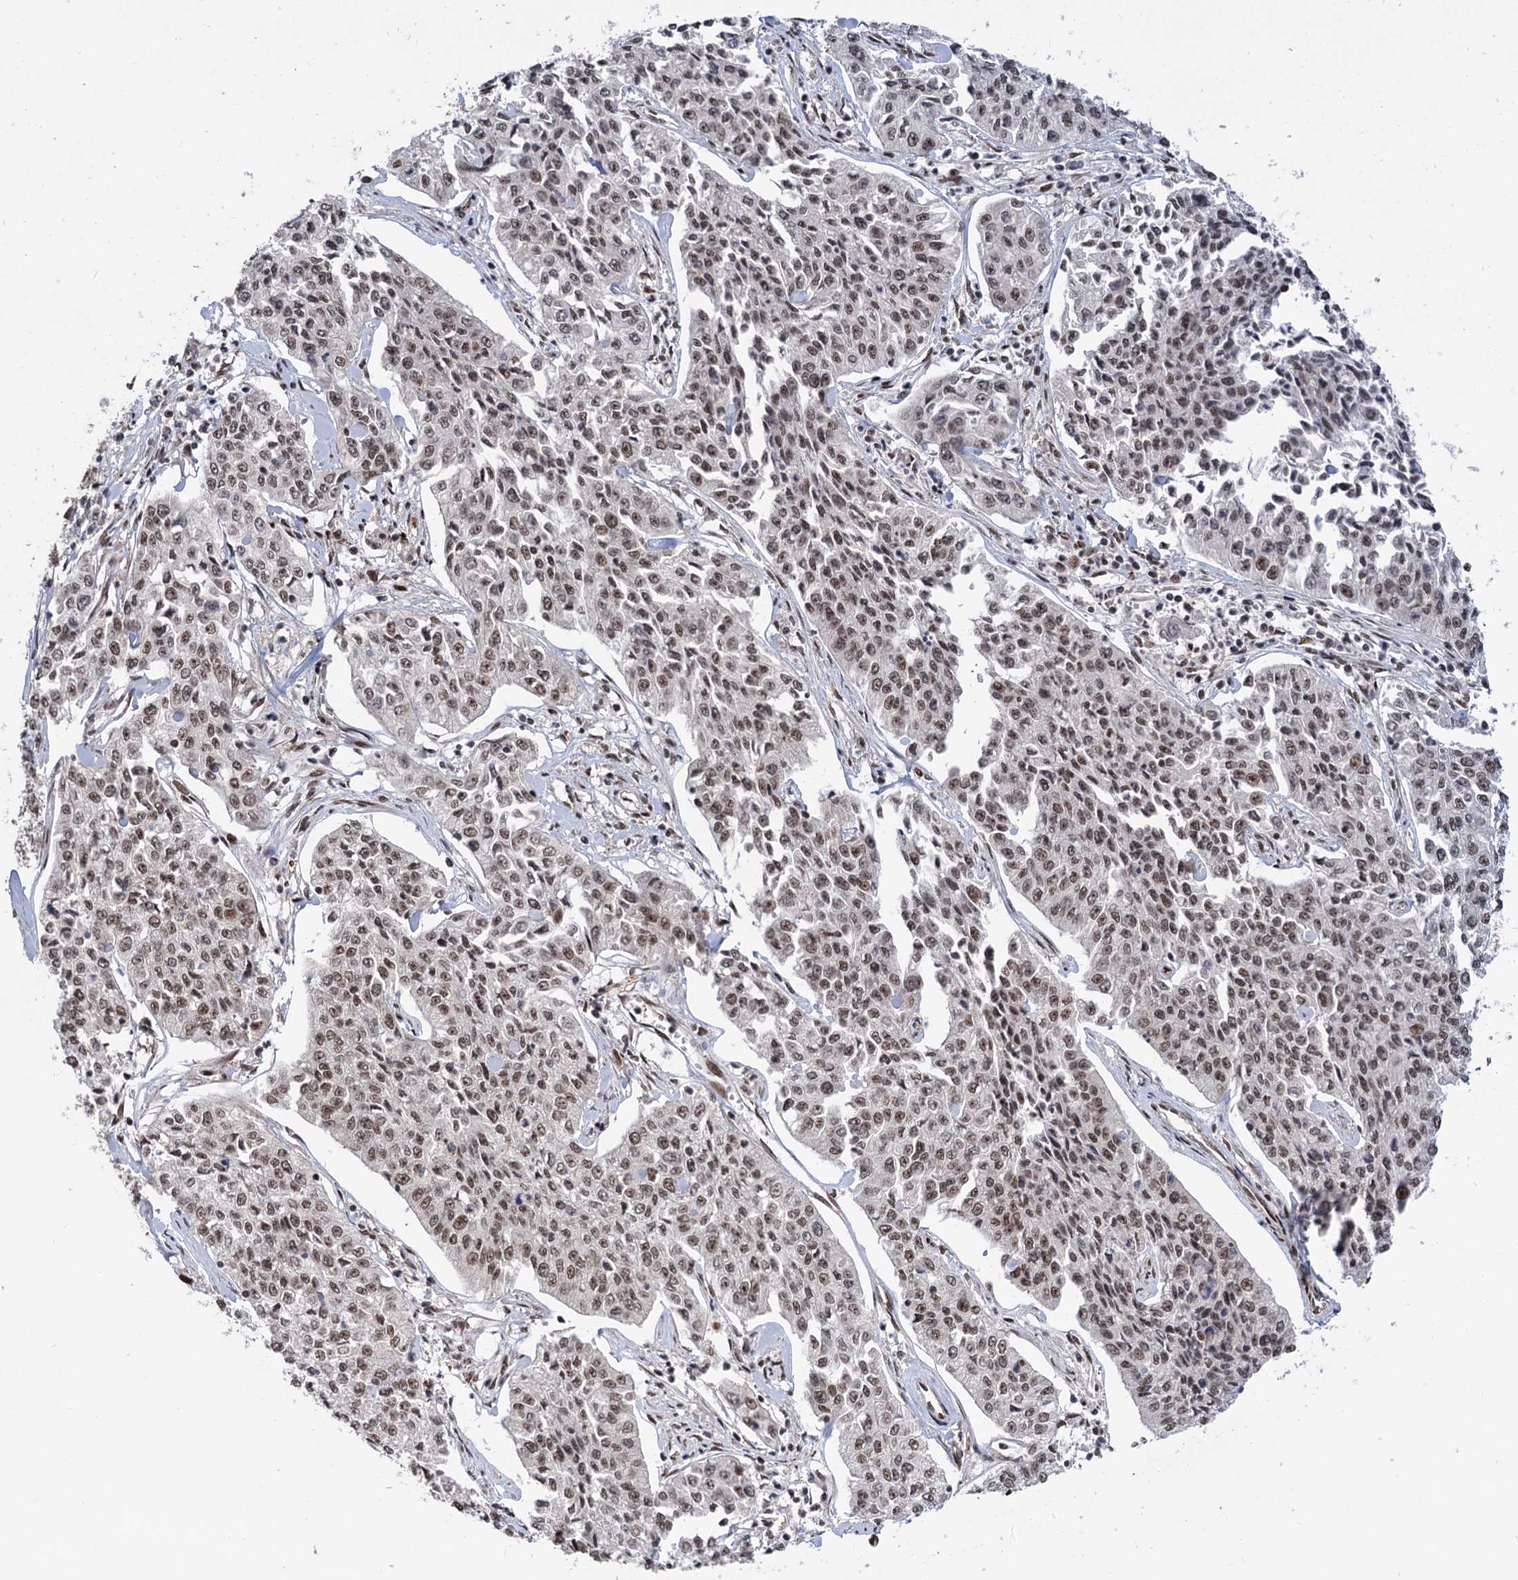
{"staining": {"intensity": "moderate", "quantity": ">75%", "location": "nuclear"}, "tissue": "cervical cancer", "cell_type": "Tumor cells", "image_type": "cancer", "snomed": [{"axis": "morphology", "description": "Squamous cell carcinoma, NOS"}, {"axis": "topography", "description": "Cervix"}], "caption": "A brown stain highlights moderate nuclear positivity of a protein in human cervical squamous cell carcinoma tumor cells.", "gene": "MAML1", "patient": {"sex": "female", "age": 35}}